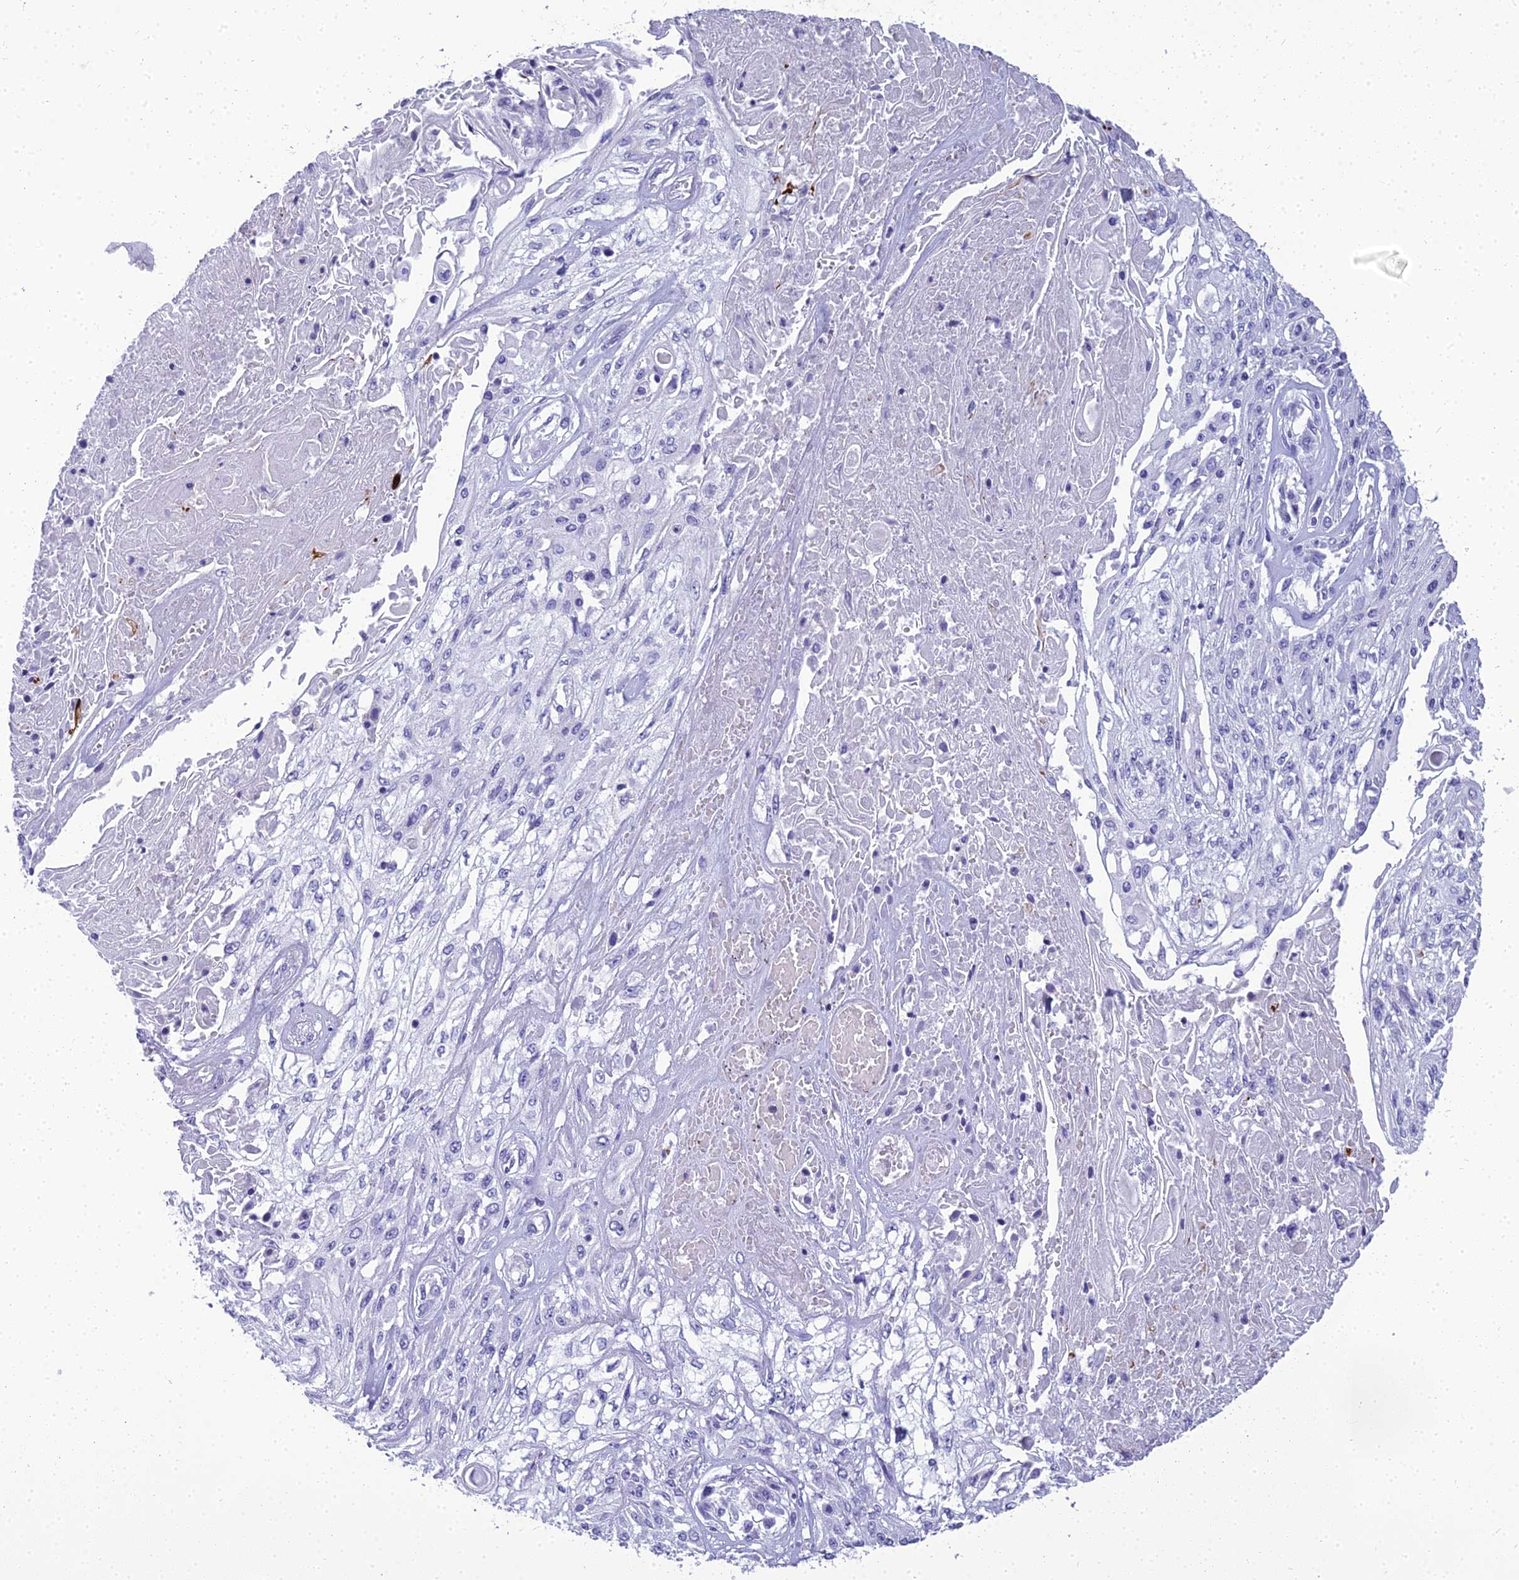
{"staining": {"intensity": "negative", "quantity": "none", "location": "none"}, "tissue": "skin cancer", "cell_type": "Tumor cells", "image_type": "cancer", "snomed": [{"axis": "morphology", "description": "Squamous cell carcinoma, NOS"}, {"axis": "morphology", "description": "Squamous cell carcinoma, metastatic, NOS"}, {"axis": "topography", "description": "Skin"}, {"axis": "topography", "description": "Lymph node"}], "caption": "This is an immunohistochemistry (IHC) micrograph of human metastatic squamous cell carcinoma (skin). There is no positivity in tumor cells.", "gene": "NINJ1", "patient": {"sex": "male", "age": 75}}